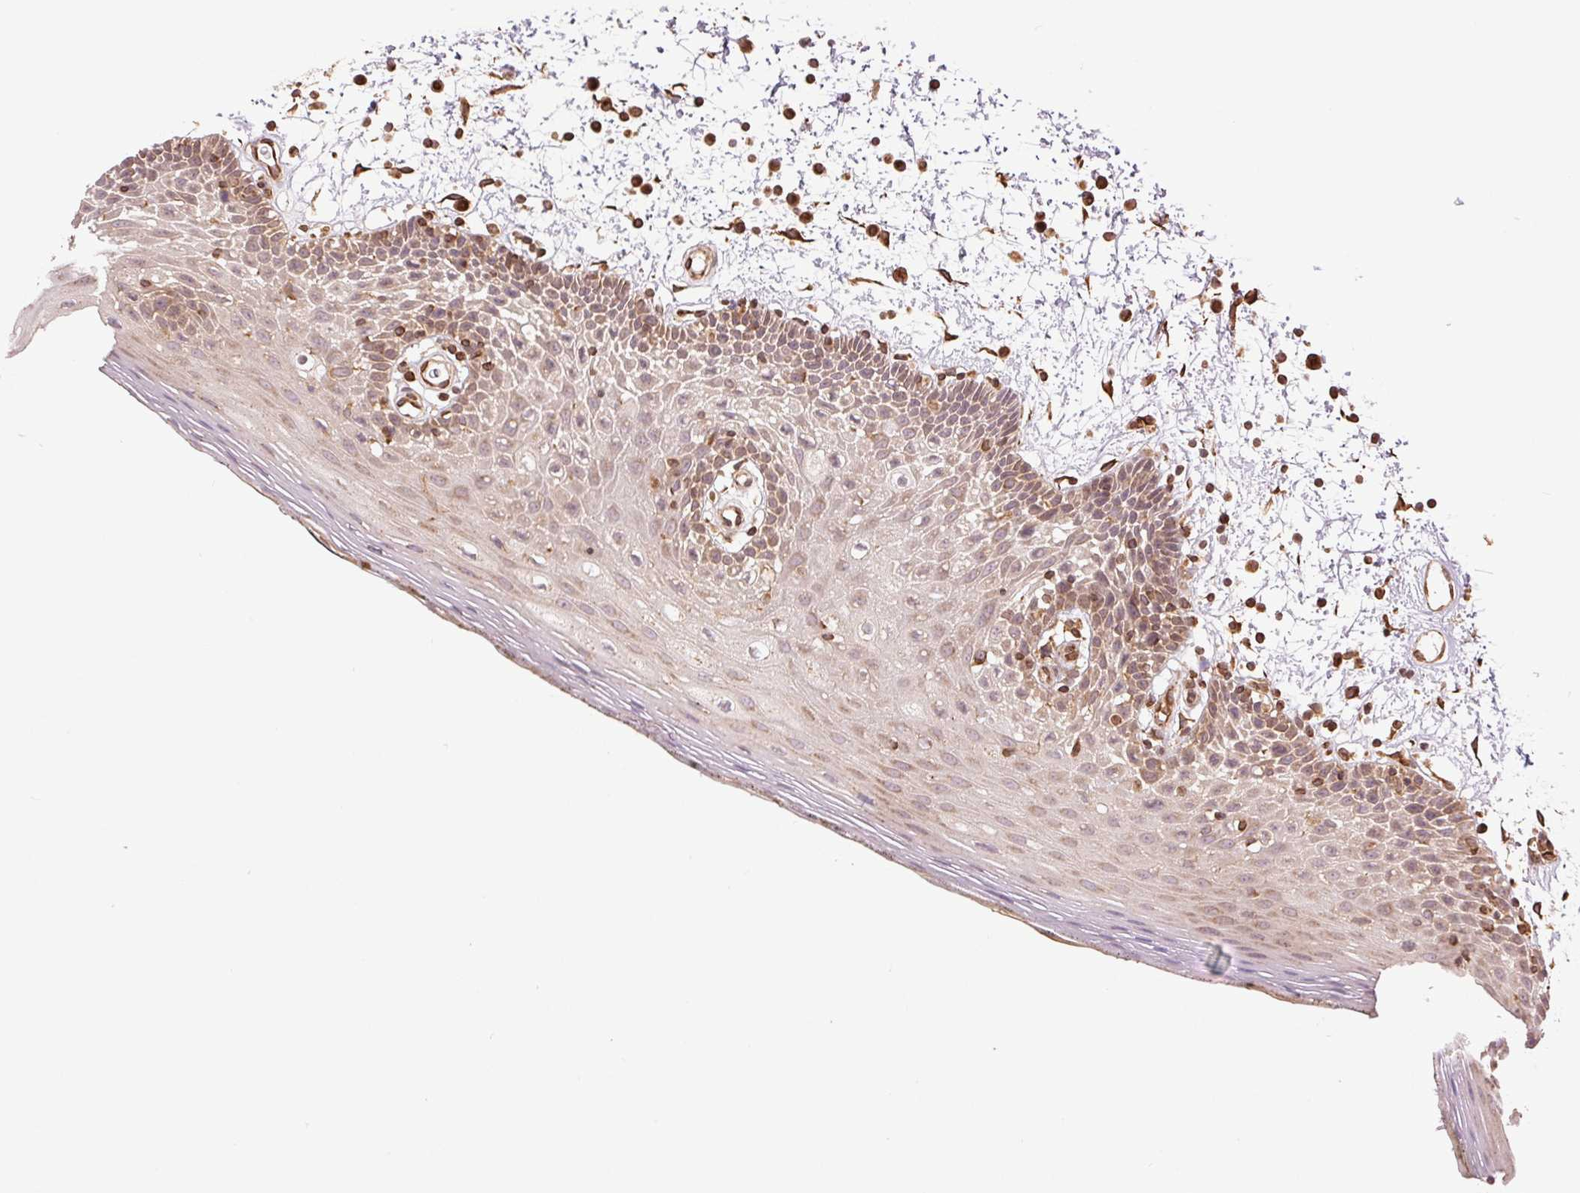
{"staining": {"intensity": "moderate", "quantity": "25%-75%", "location": "cytoplasmic/membranous"}, "tissue": "oral mucosa", "cell_type": "Squamous epithelial cells", "image_type": "normal", "snomed": [{"axis": "morphology", "description": "Normal tissue, NOS"}, {"axis": "morphology", "description": "Squamous cell carcinoma, NOS"}, {"axis": "topography", "description": "Oral tissue"}, {"axis": "topography", "description": "Head-Neck"}], "caption": "A medium amount of moderate cytoplasmic/membranous expression is present in approximately 25%-75% of squamous epithelial cells in benign oral mucosa.", "gene": "STARD7", "patient": {"sex": "male", "age": 52}}